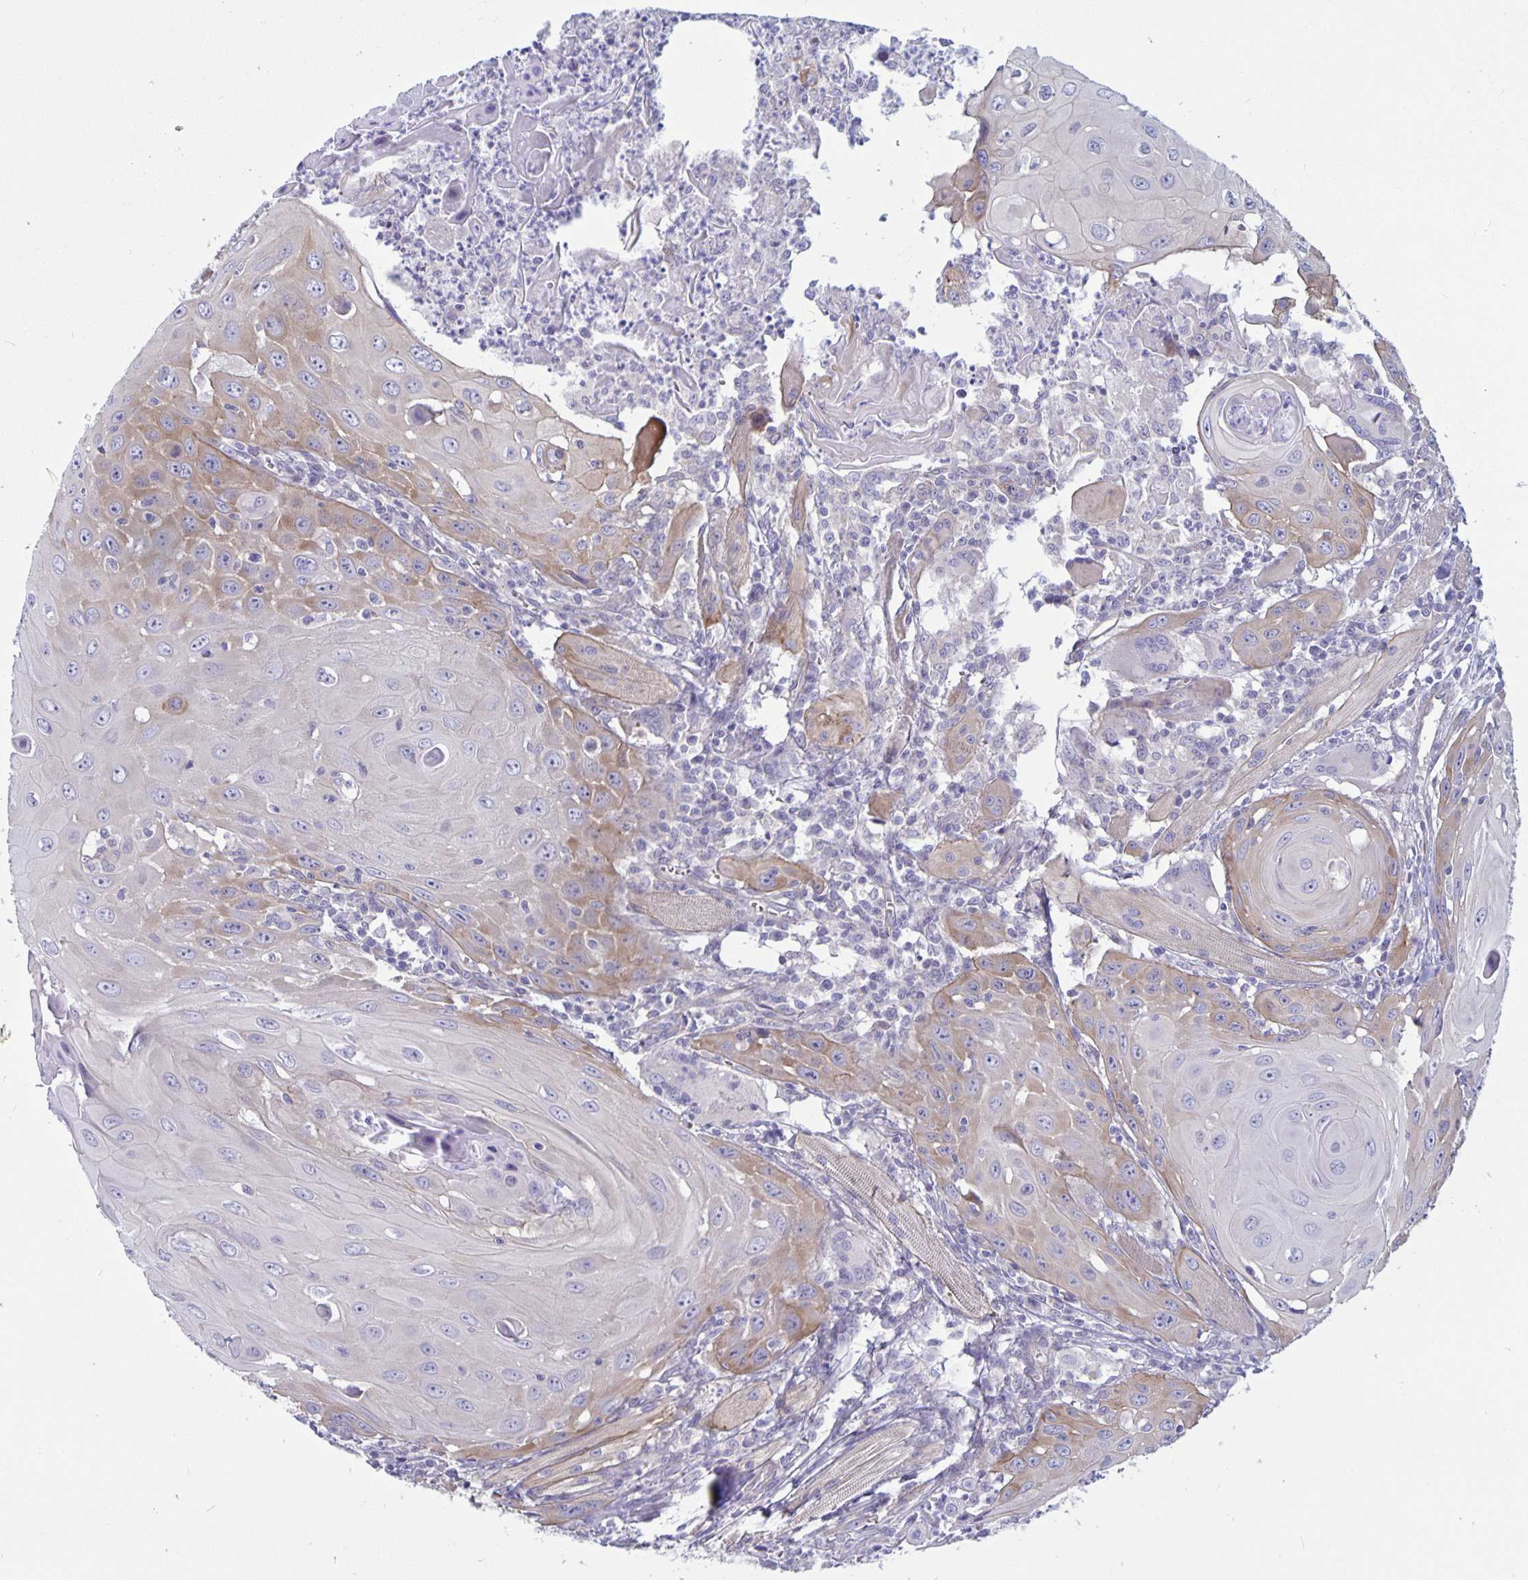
{"staining": {"intensity": "weak", "quantity": "<25%", "location": "cytoplasmic/membranous"}, "tissue": "head and neck cancer", "cell_type": "Tumor cells", "image_type": "cancer", "snomed": [{"axis": "morphology", "description": "Squamous cell carcinoma, NOS"}, {"axis": "topography", "description": "Head-Neck"}], "caption": "Immunohistochemistry (IHC) image of human head and neck cancer (squamous cell carcinoma) stained for a protein (brown), which reveals no staining in tumor cells. (DAB (3,3'-diaminobenzidine) immunohistochemistry with hematoxylin counter stain).", "gene": "PLCB3", "patient": {"sex": "female", "age": 80}}